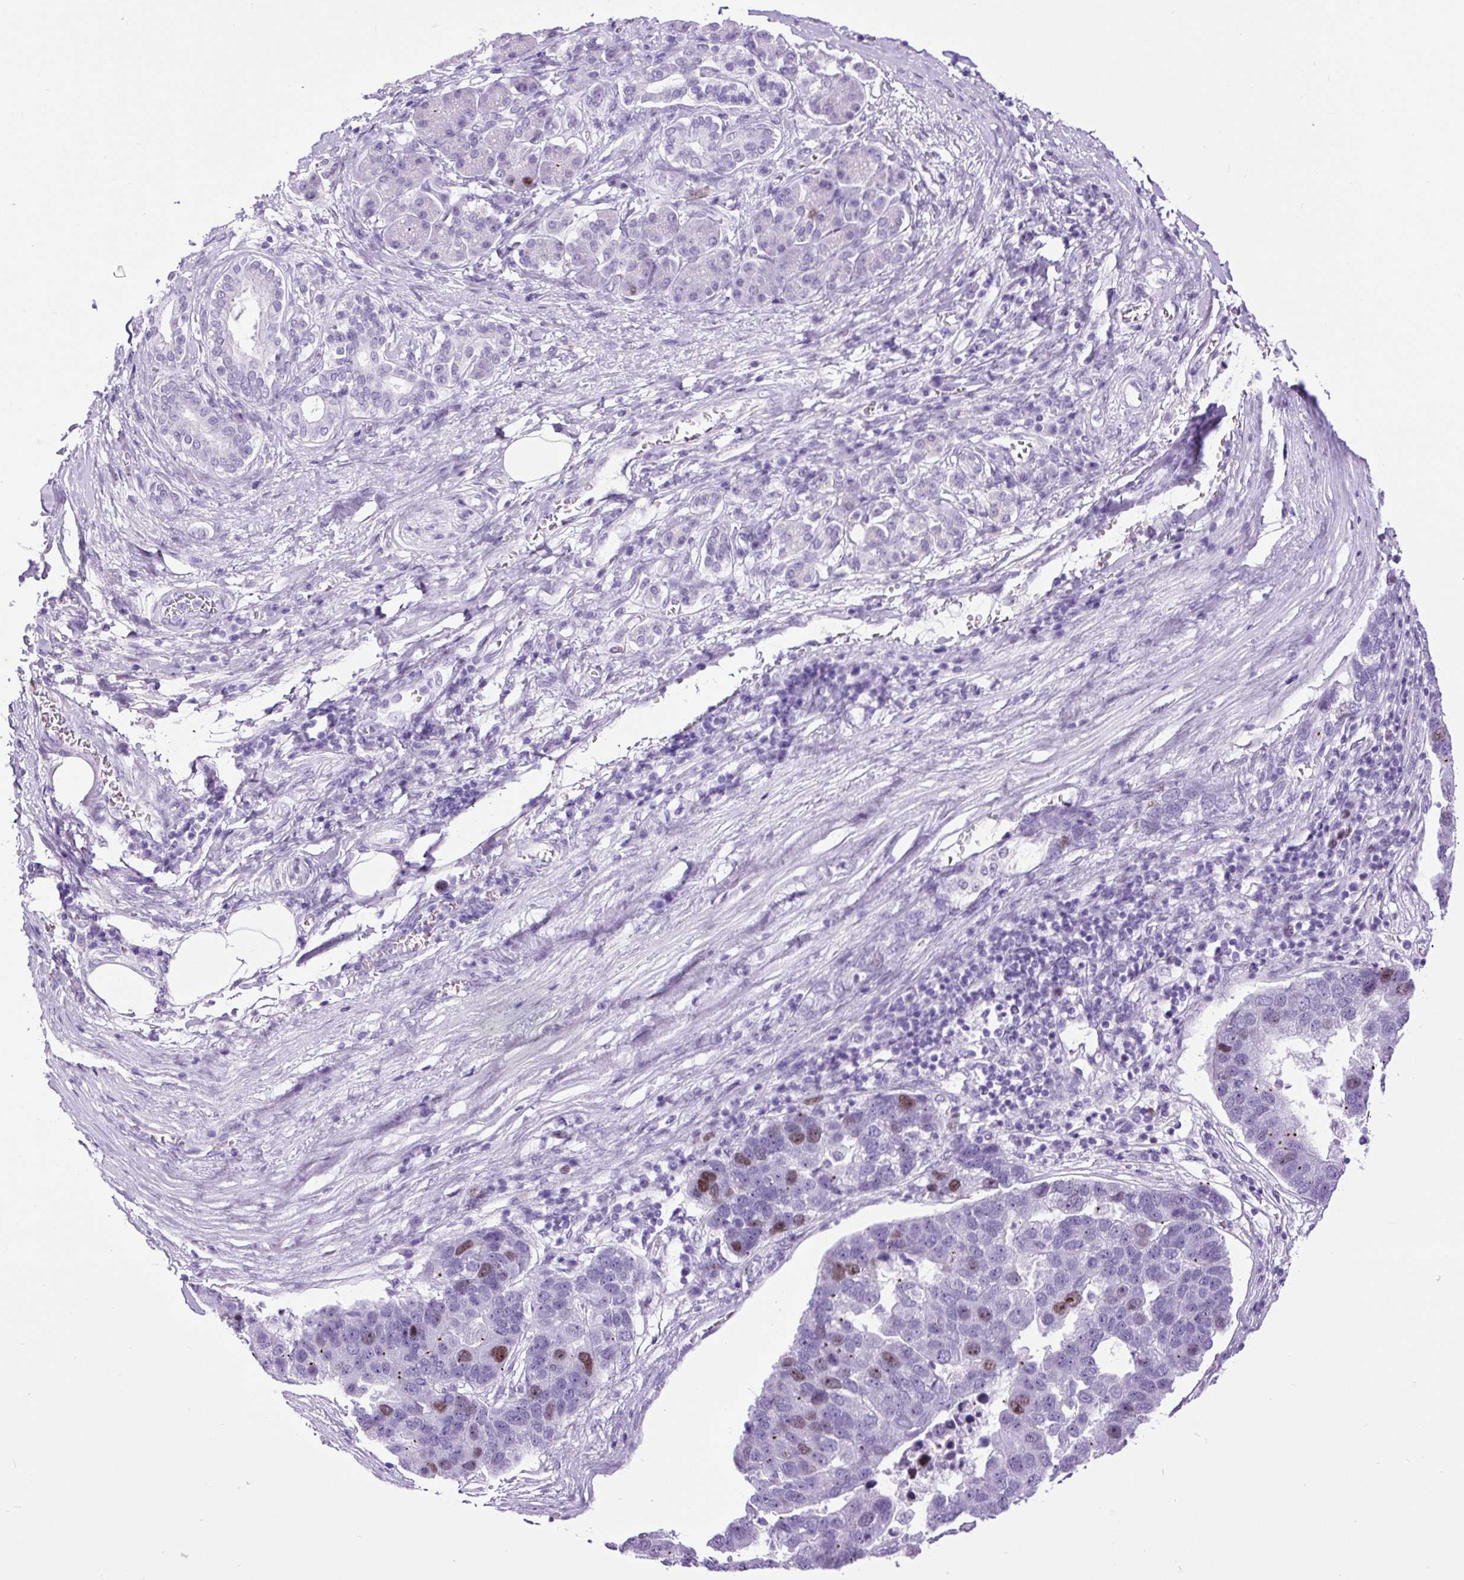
{"staining": {"intensity": "moderate", "quantity": "<25%", "location": "nuclear"}, "tissue": "pancreatic cancer", "cell_type": "Tumor cells", "image_type": "cancer", "snomed": [{"axis": "morphology", "description": "Adenocarcinoma, NOS"}, {"axis": "topography", "description": "Pancreas"}], "caption": "Pancreatic cancer (adenocarcinoma) was stained to show a protein in brown. There is low levels of moderate nuclear positivity in approximately <25% of tumor cells.", "gene": "RACGAP1", "patient": {"sex": "female", "age": 61}}